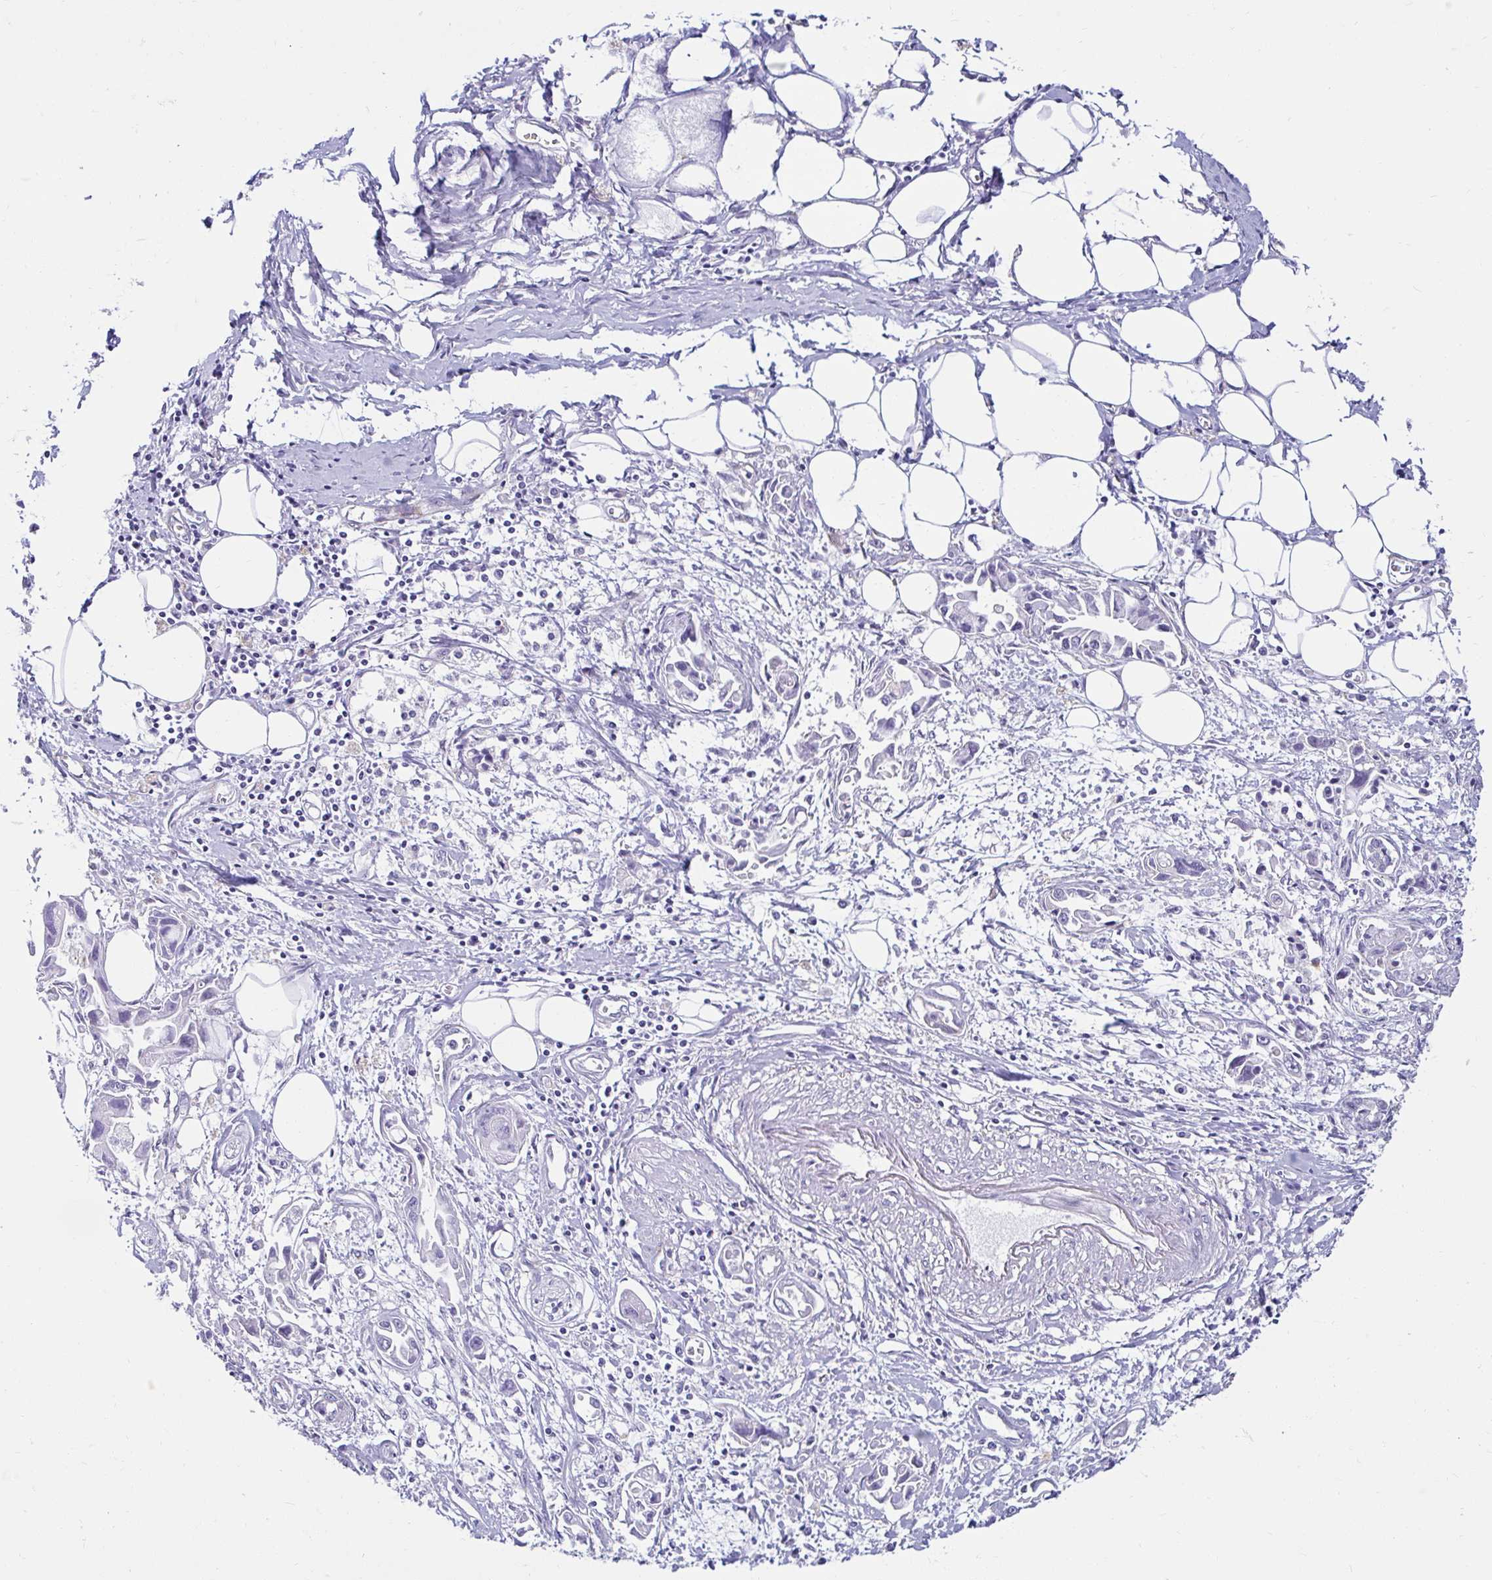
{"staining": {"intensity": "negative", "quantity": "none", "location": "none"}, "tissue": "urothelial cancer", "cell_type": "Tumor cells", "image_type": "cancer", "snomed": [{"axis": "morphology", "description": "Urothelial carcinoma, Low grade"}, {"axis": "topography", "description": "Urinary bladder"}], "caption": "This is an immunohistochemistry micrograph of human urothelial cancer. There is no expression in tumor cells.", "gene": "ANKRD62", "patient": {"sex": "male", "age": 91}}